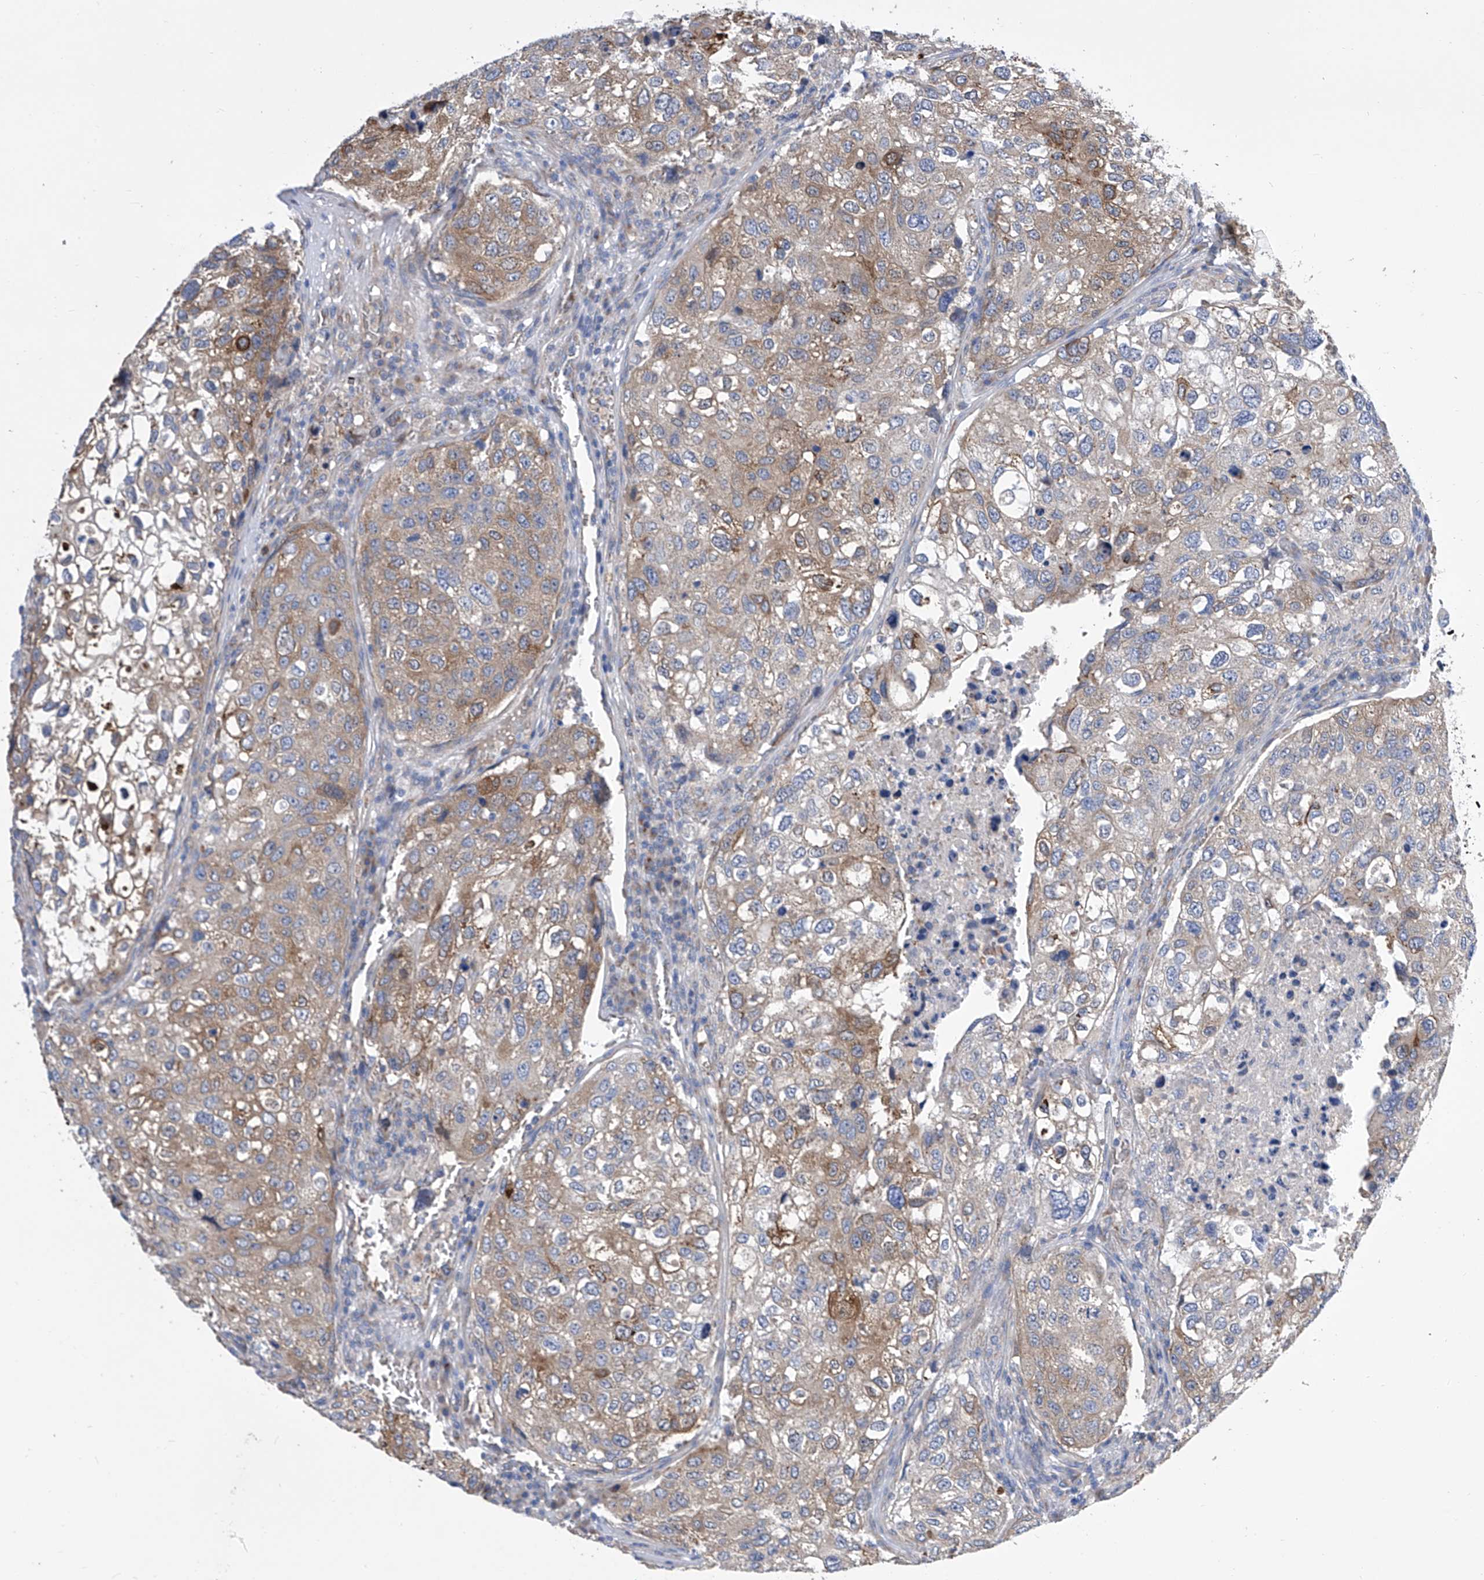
{"staining": {"intensity": "moderate", "quantity": "25%-75%", "location": "cytoplasmic/membranous"}, "tissue": "urothelial cancer", "cell_type": "Tumor cells", "image_type": "cancer", "snomed": [{"axis": "morphology", "description": "Urothelial carcinoma, High grade"}, {"axis": "topography", "description": "Lymph node"}, {"axis": "topography", "description": "Urinary bladder"}], "caption": "Immunohistochemical staining of human urothelial cancer shows medium levels of moderate cytoplasmic/membranous protein positivity in approximately 25%-75% of tumor cells.", "gene": "TJAP1", "patient": {"sex": "male", "age": 51}}